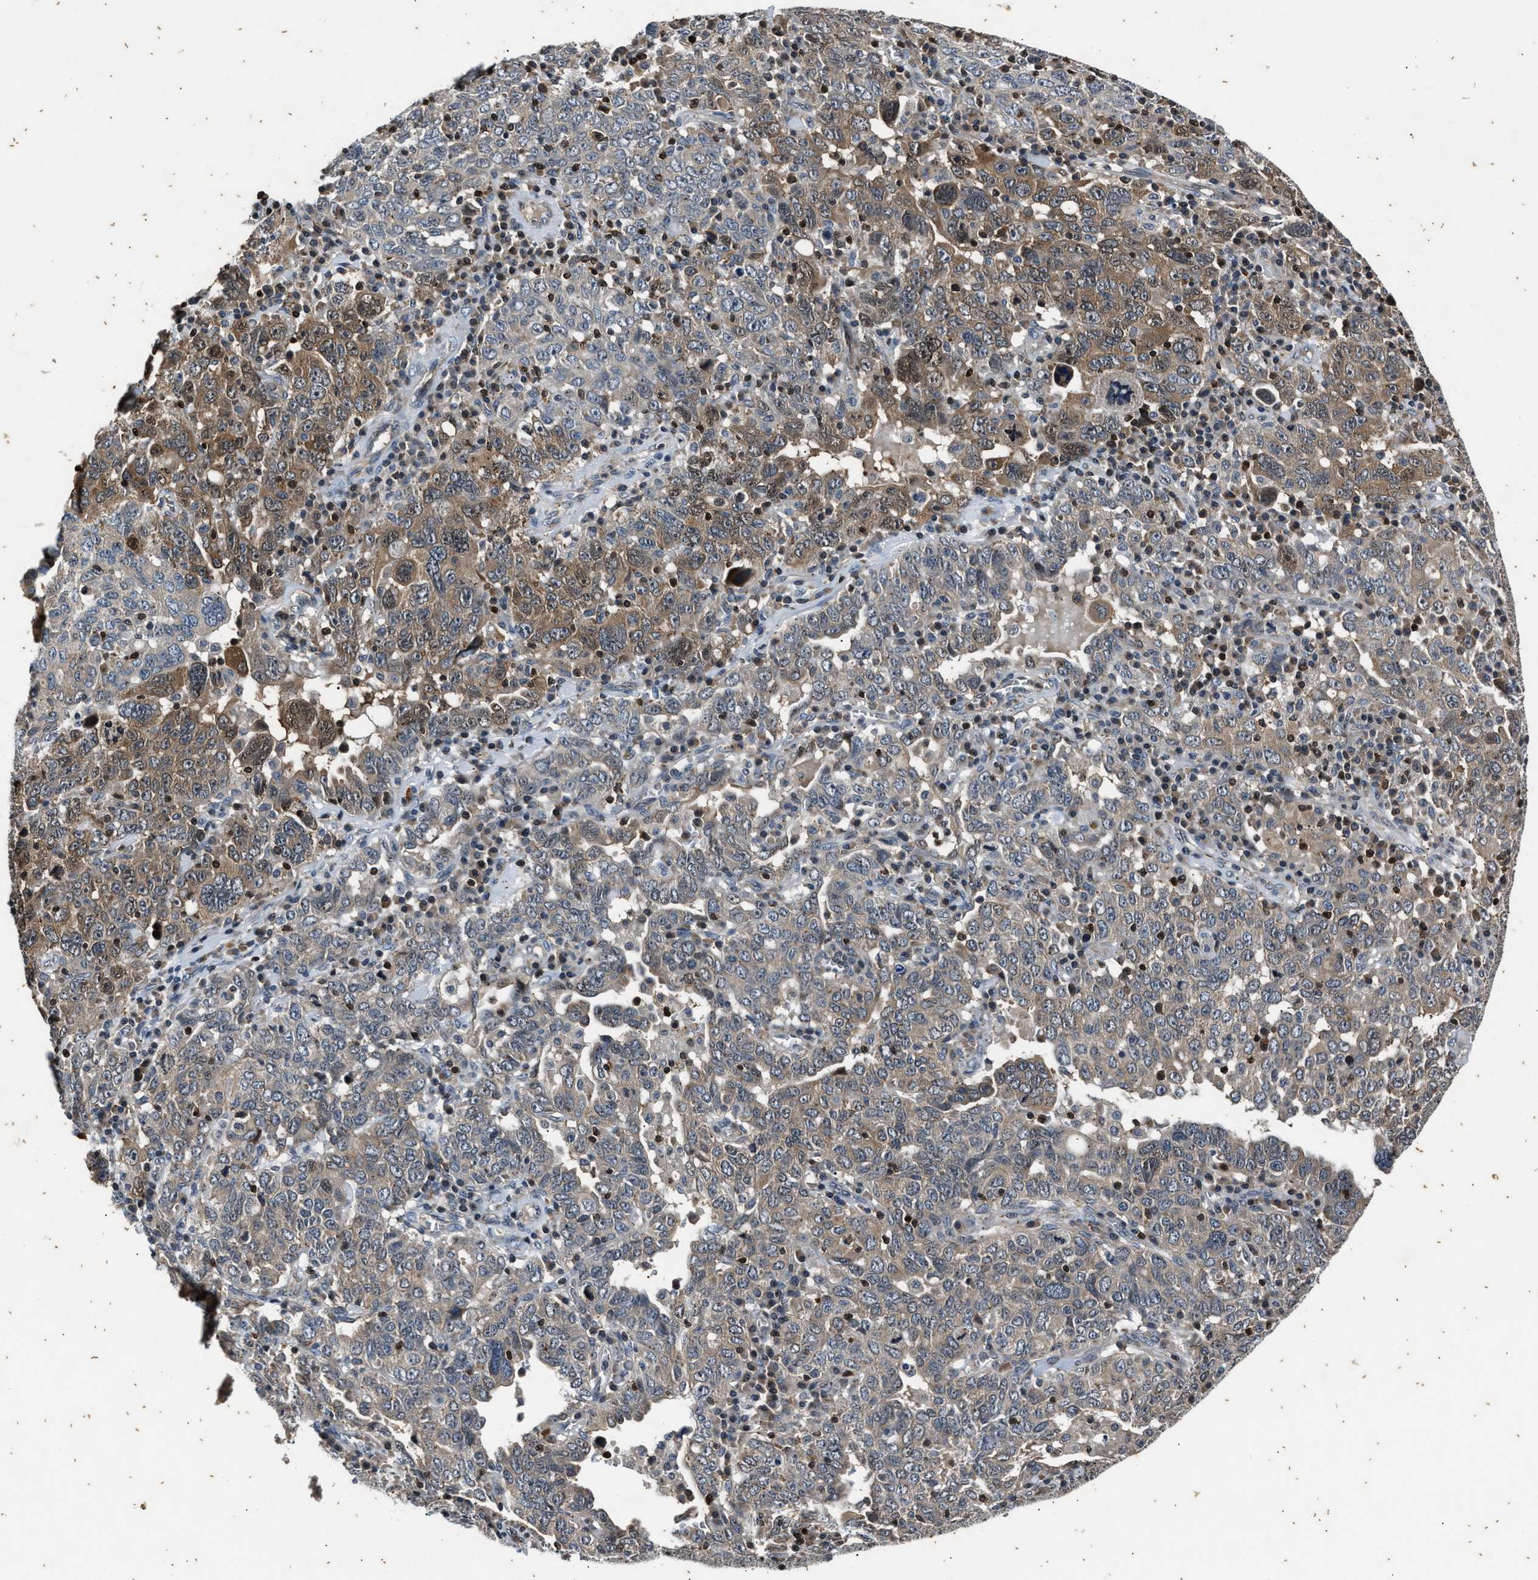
{"staining": {"intensity": "weak", "quantity": "25%-75%", "location": "cytoplasmic/membranous"}, "tissue": "ovarian cancer", "cell_type": "Tumor cells", "image_type": "cancer", "snomed": [{"axis": "morphology", "description": "Carcinoma, endometroid"}, {"axis": "topography", "description": "Ovary"}], "caption": "Protein expression analysis of human ovarian cancer (endometroid carcinoma) reveals weak cytoplasmic/membranous positivity in approximately 25%-75% of tumor cells.", "gene": "PTPN7", "patient": {"sex": "female", "age": 62}}